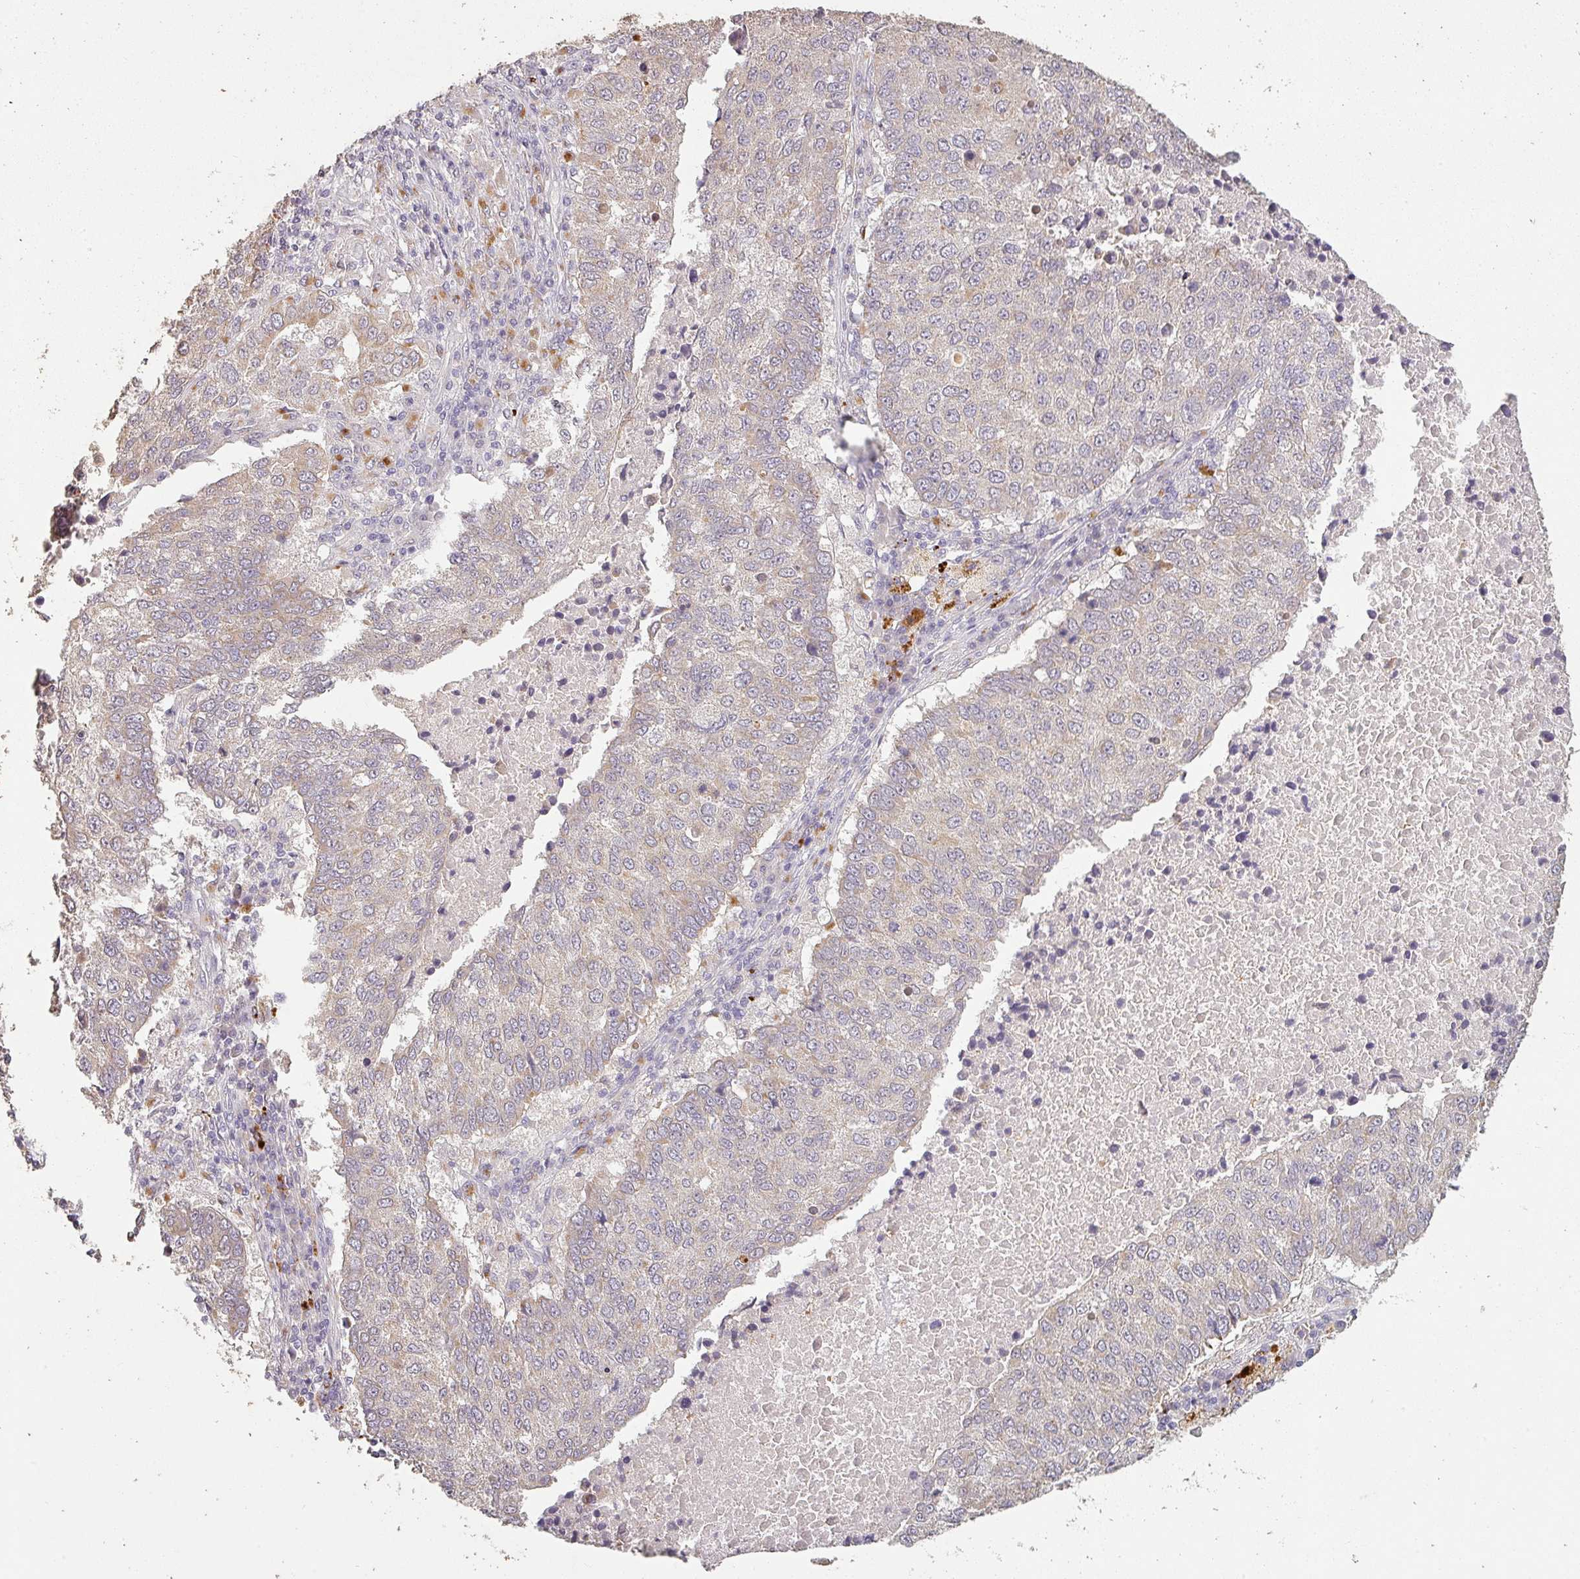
{"staining": {"intensity": "weak", "quantity": "<25%", "location": "cytoplasmic/membranous"}, "tissue": "lung cancer", "cell_type": "Tumor cells", "image_type": "cancer", "snomed": [{"axis": "morphology", "description": "Squamous cell carcinoma, NOS"}, {"axis": "topography", "description": "Lung"}], "caption": "Tumor cells show no significant protein expression in lung cancer (squamous cell carcinoma). (Brightfield microscopy of DAB (3,3'-diaminobenzidine) IHC at high magnification).", "gene": "LYPLA1", "patient": {"sex": "male", "age": 73}}